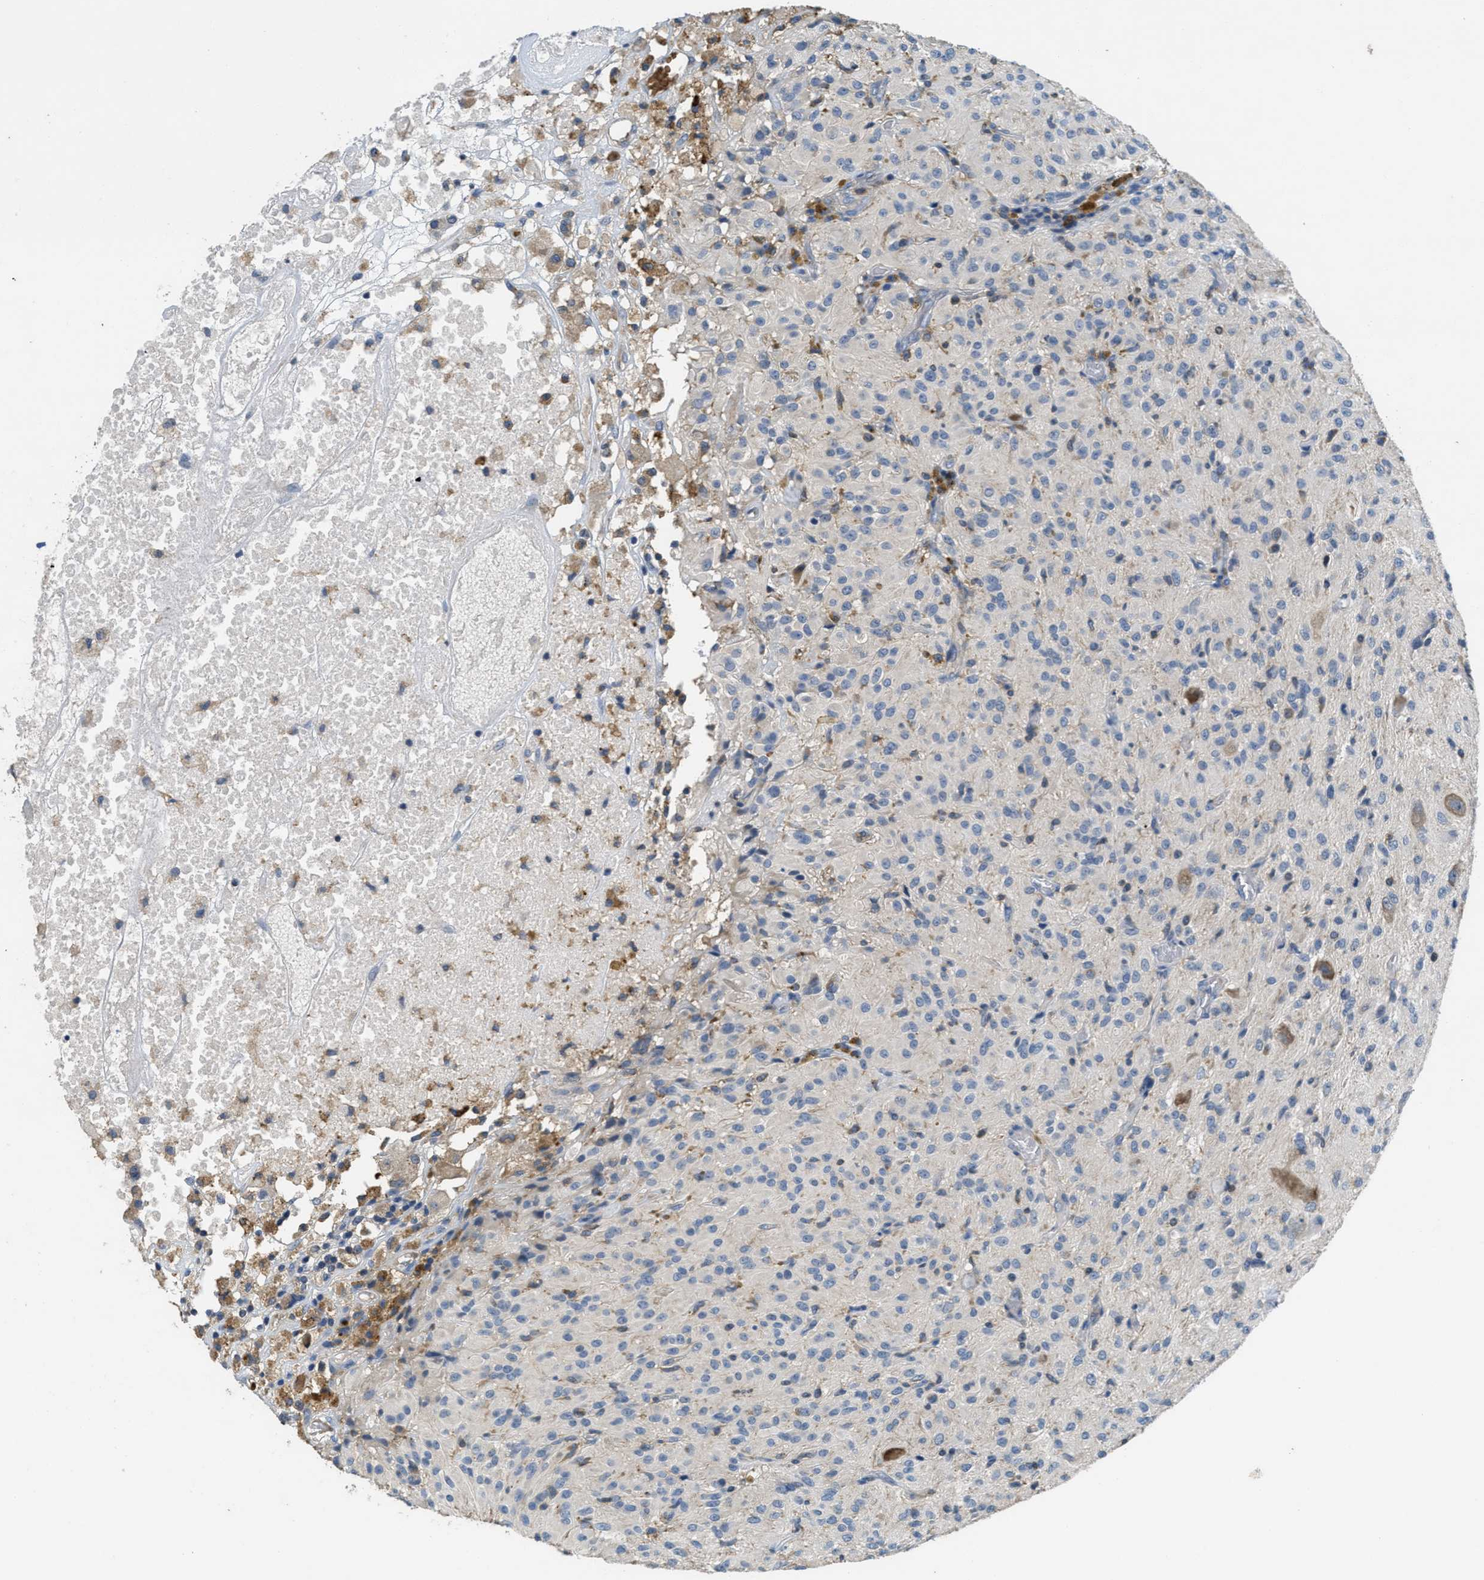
{"staining": {"intensity": "negative", "quantity": "none", "location": "none"}, "tissue": "glioma", "cell_type": "Tumor cells", "image_type": "cancer", "snomed": [{"axis": "morphology", "description": "Glioma, malignant, High grade"}, {"axis": "topography", "description": "Brain"}], "caption": "Immunohistochemical staining of glioma reveals no significant expression in tumor cells.", "gene": "DGKE", "patient": {"sex": "female", "age": 59}}